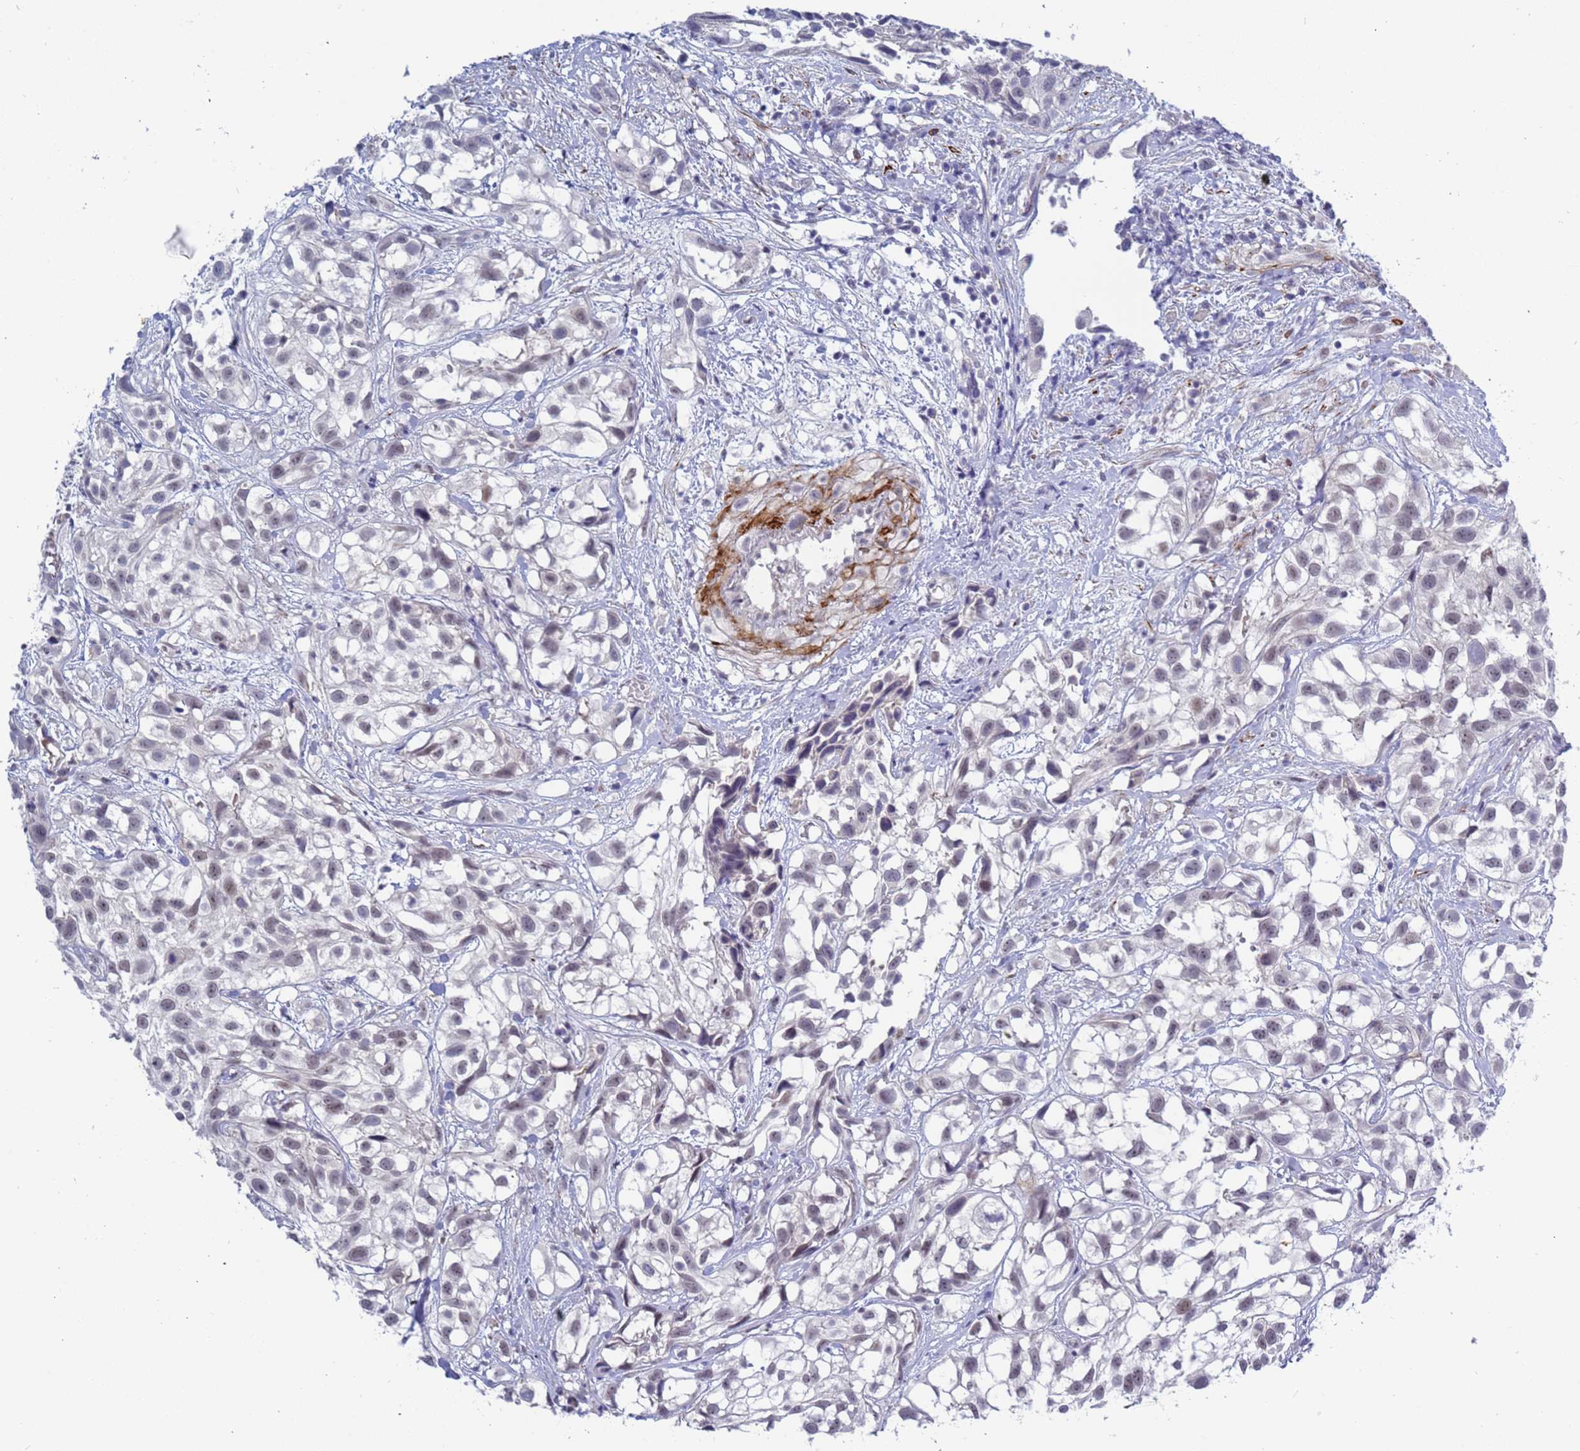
{"staining": {"intensity": "weak", "quantity": ">75%", "location": "nuclear"}, "tissue": "urothelial cancer", "cell_type": "Tumor cells", "image_type": "cancer", "snomed": [{"axis": "morphology", "description": "Urothelial carcinoma, High grade"}, {"axis": "topography", "description": "Urinary bladder"}], "caption": "The micrograph shows immunohistochemical staining of urothelial cancer. There is weak nuclear staining is identified in about >75% of tumor cells.", "gene": "CXorf65", "patient": {"sex": "male", "age": 56}}